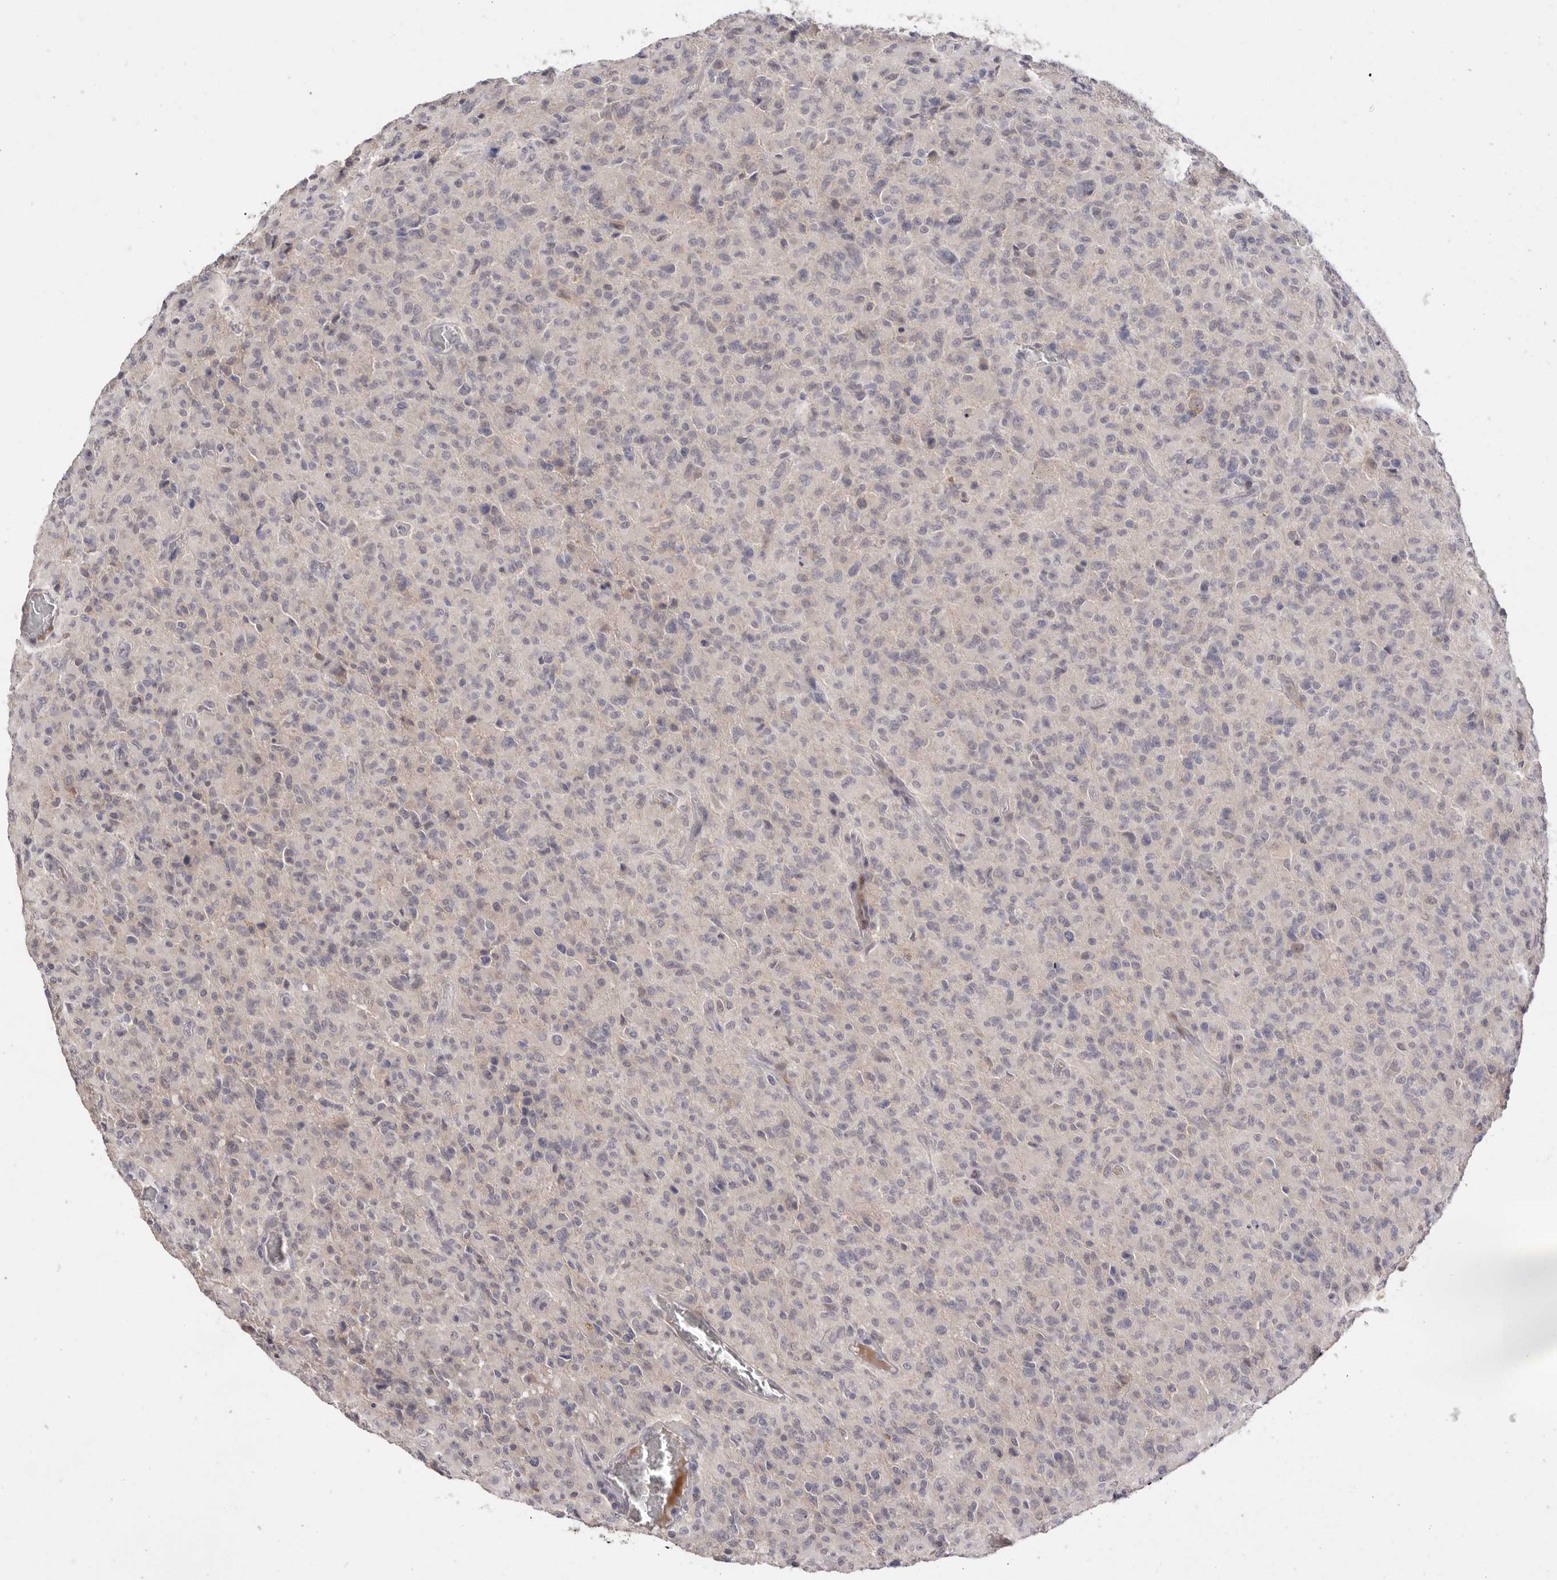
{"staining": {"intensity": "negative", "quantity": "none", "location": "none"}, "tissue": "glioma", "cell_type": "Tumor cells", "image_type": "cancer", "snomed": [{"axis": "morphology", "description": "Glioma, malignant, High grade"}, {"axis": "topography", "description": "Brain"}], "caption": "Histopathology image shows no protein positivity in tumor cells of glioma tissue. (Immunohistochemistry (ihc), brightfield microscopy, high magnification).", "gene": "DOP1A", "patient": {"sex": "female", "age": 57}}